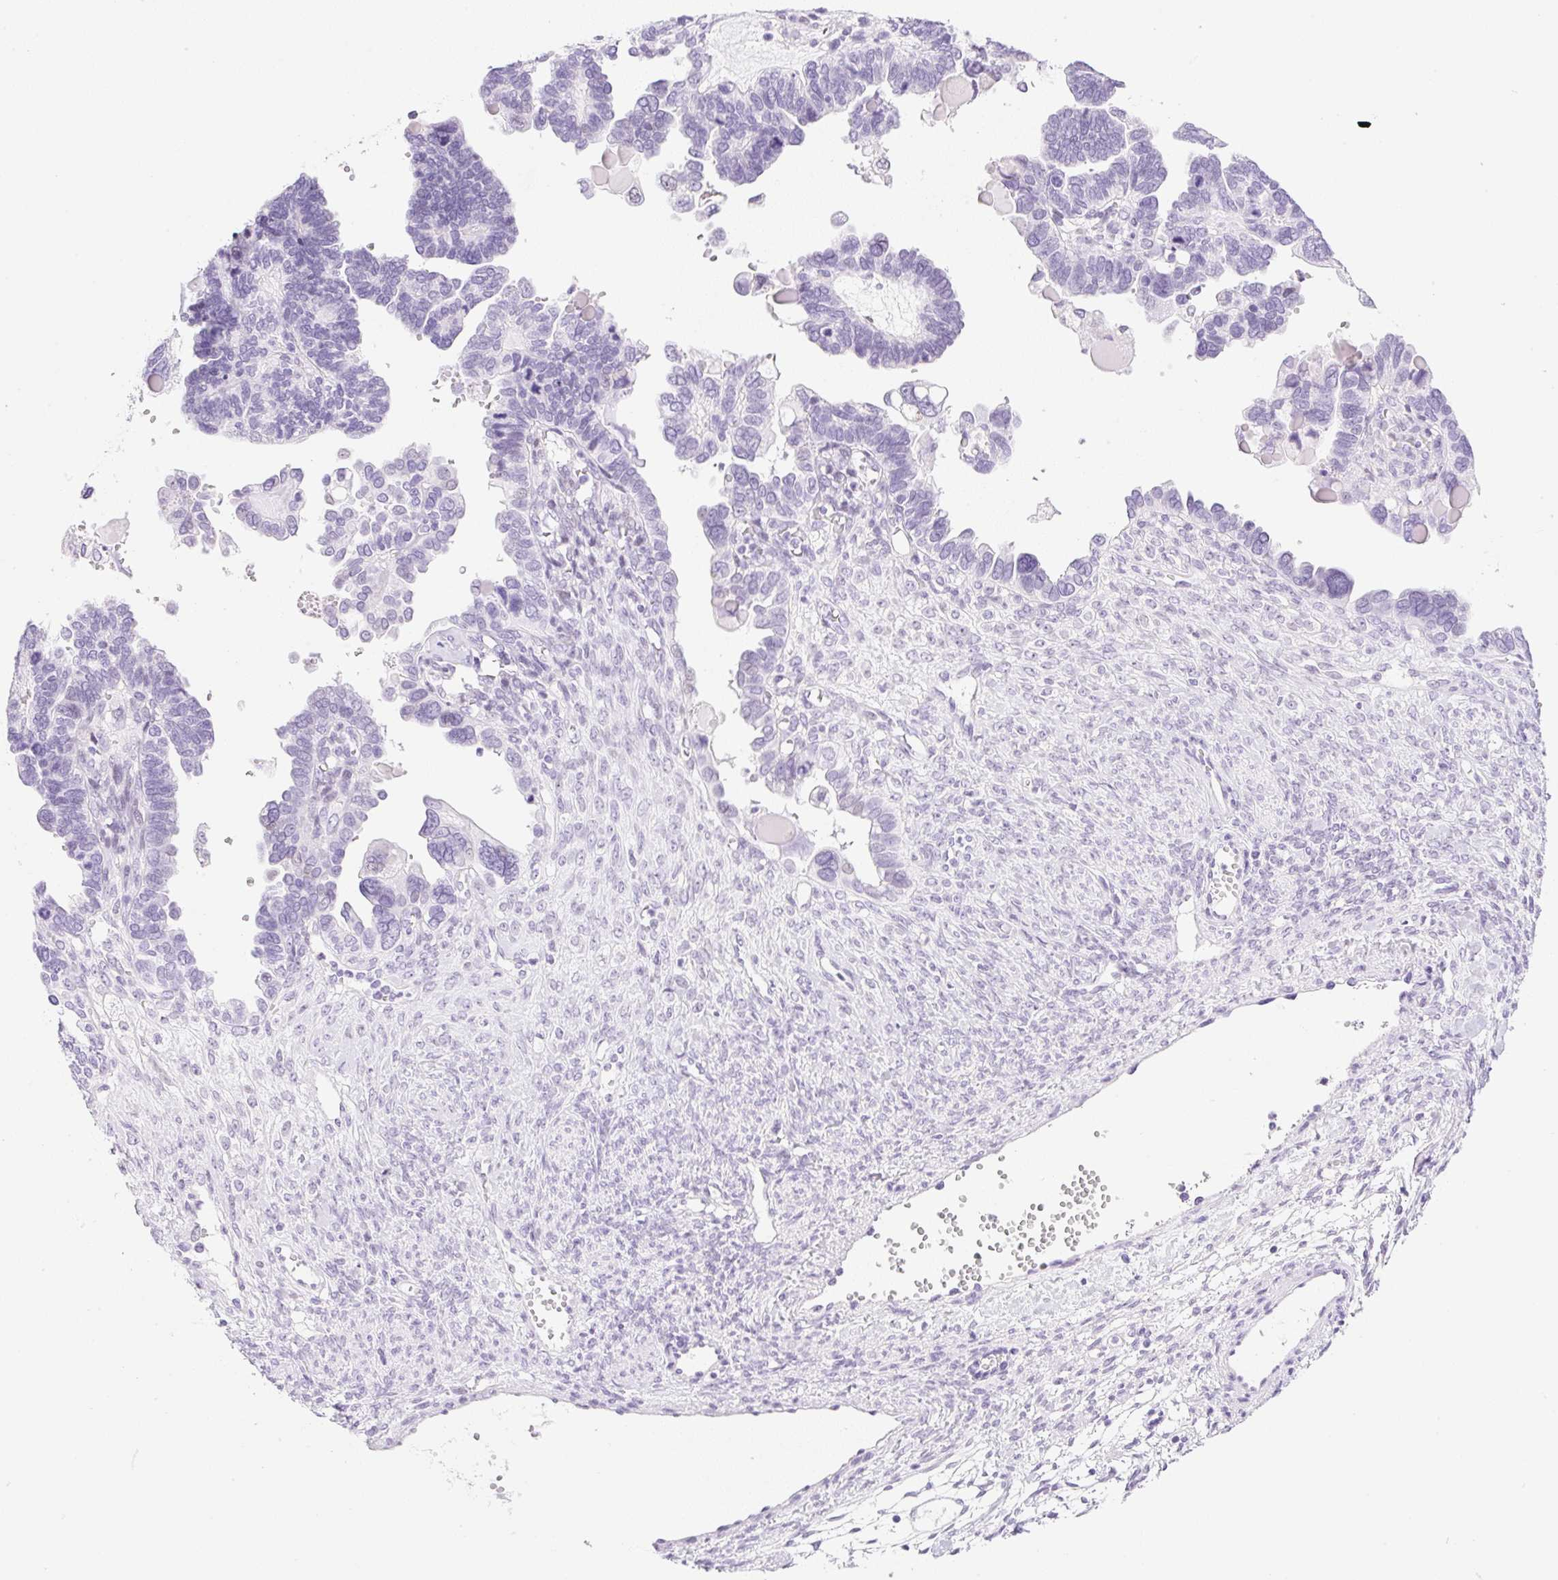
{"staining": {"intensity": "negative", "quantity": "none", "location": "none"}, "tissue": "ovarian cancer", "cell_type": "Tumor cells", "image_type": "cancer", "snomed": [{"axis": "morphology", "description": "Cystadenocarcinoma, serous, NOS"}, {"axis": "topography", "description": "Ovary"}], "caption": "This is an immunohistochemistry (IHC) image of ovarian serous cystadenocarcinoma. There is no positivity in tumor cells.", "gene": "SPRR4", "patient": {"sex": "female", "age": 51}}